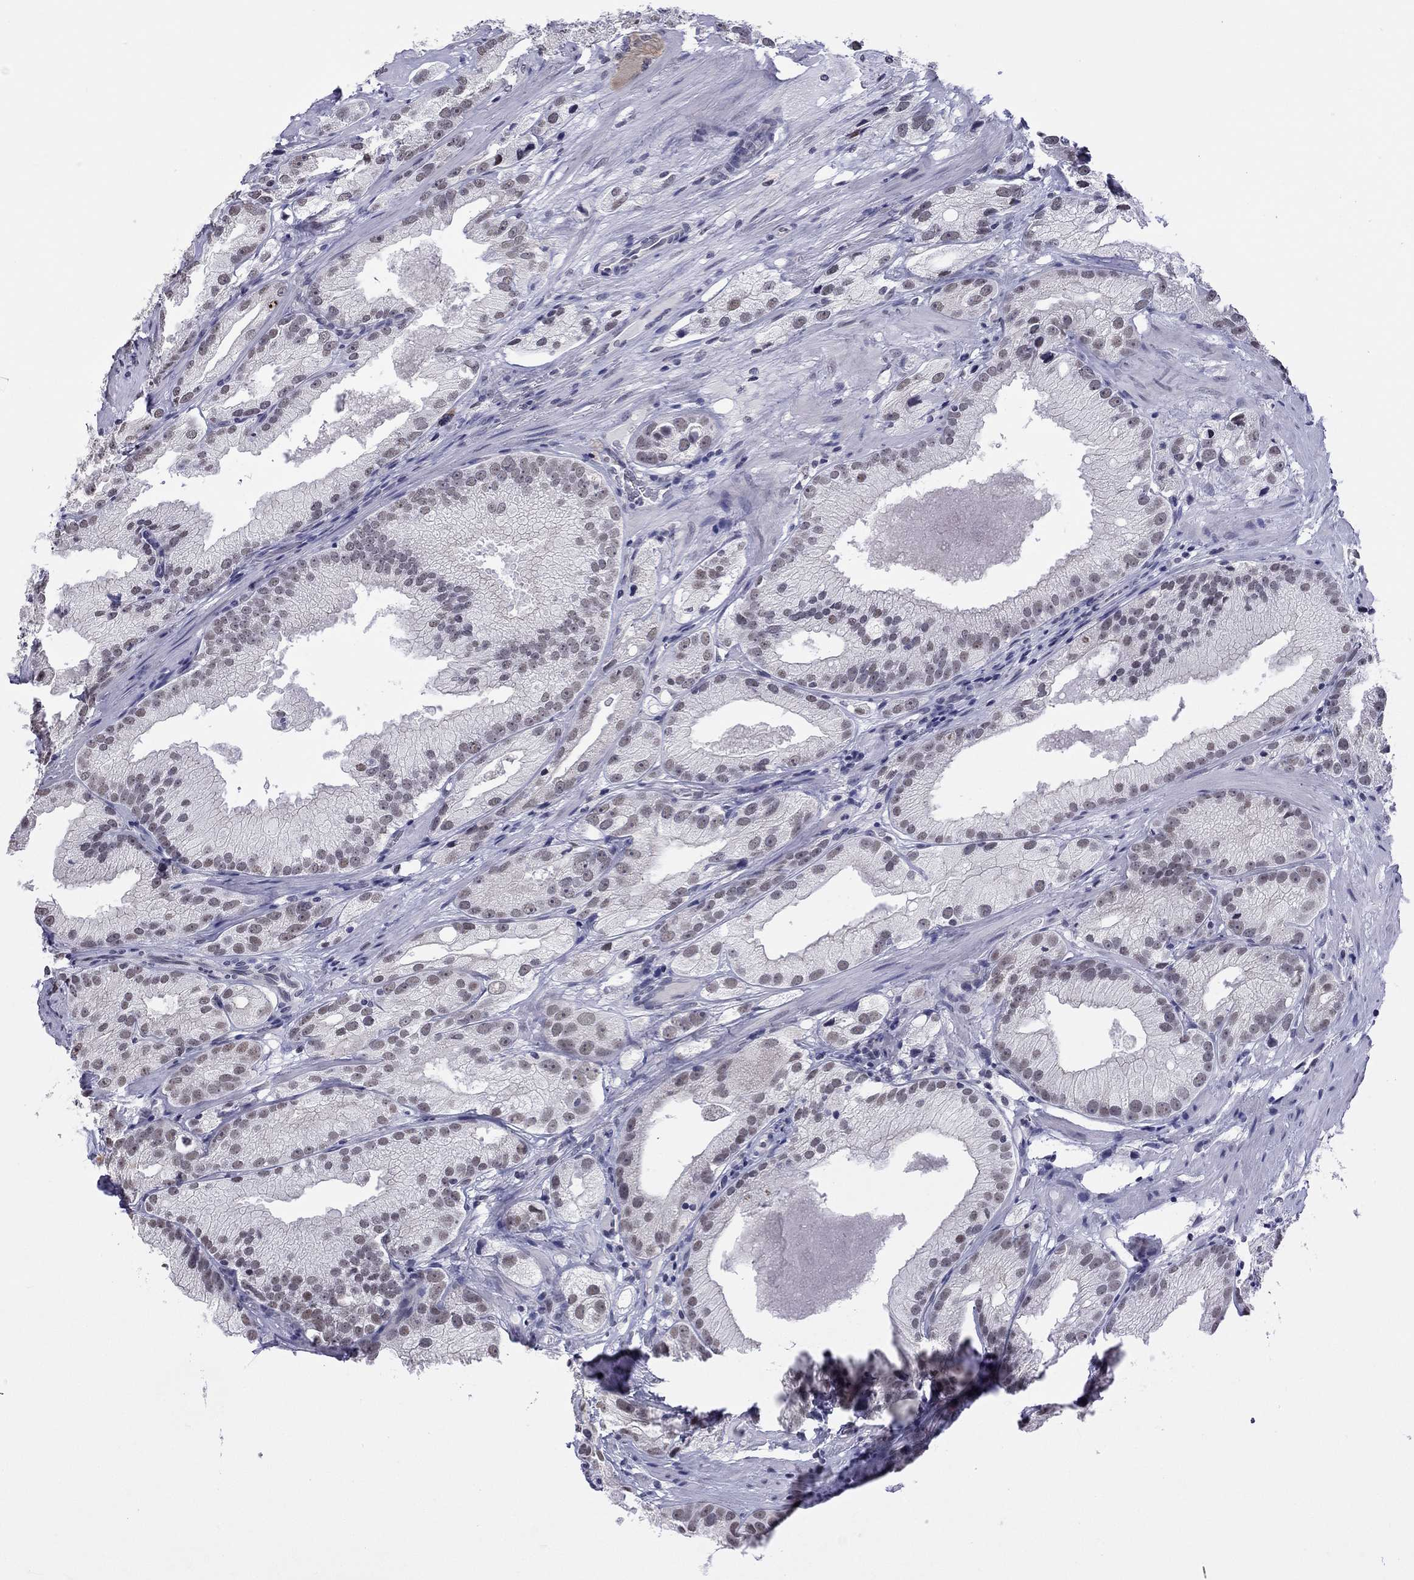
{"staining": {"intensity": "negative", "quantity": "none", "location": "none"}, "tissue": "prostate cancer", "cell_type": "Tumor cells", "image_type": "cancer", "snomed": [{"axis": "morphology", "description": "Adenocarcinoma, High grade"}, {"axis": "topography", "description": "Prostate and seminal vesicle, NOS"}], "caption": "A histopathology image of prostate cancer (high-grade adenocarcinoma) stained for a protein shows no brown staining in tumor cells.", "gene": "PPP1R3A", "patient": {"sex": "male", "age": 62}}